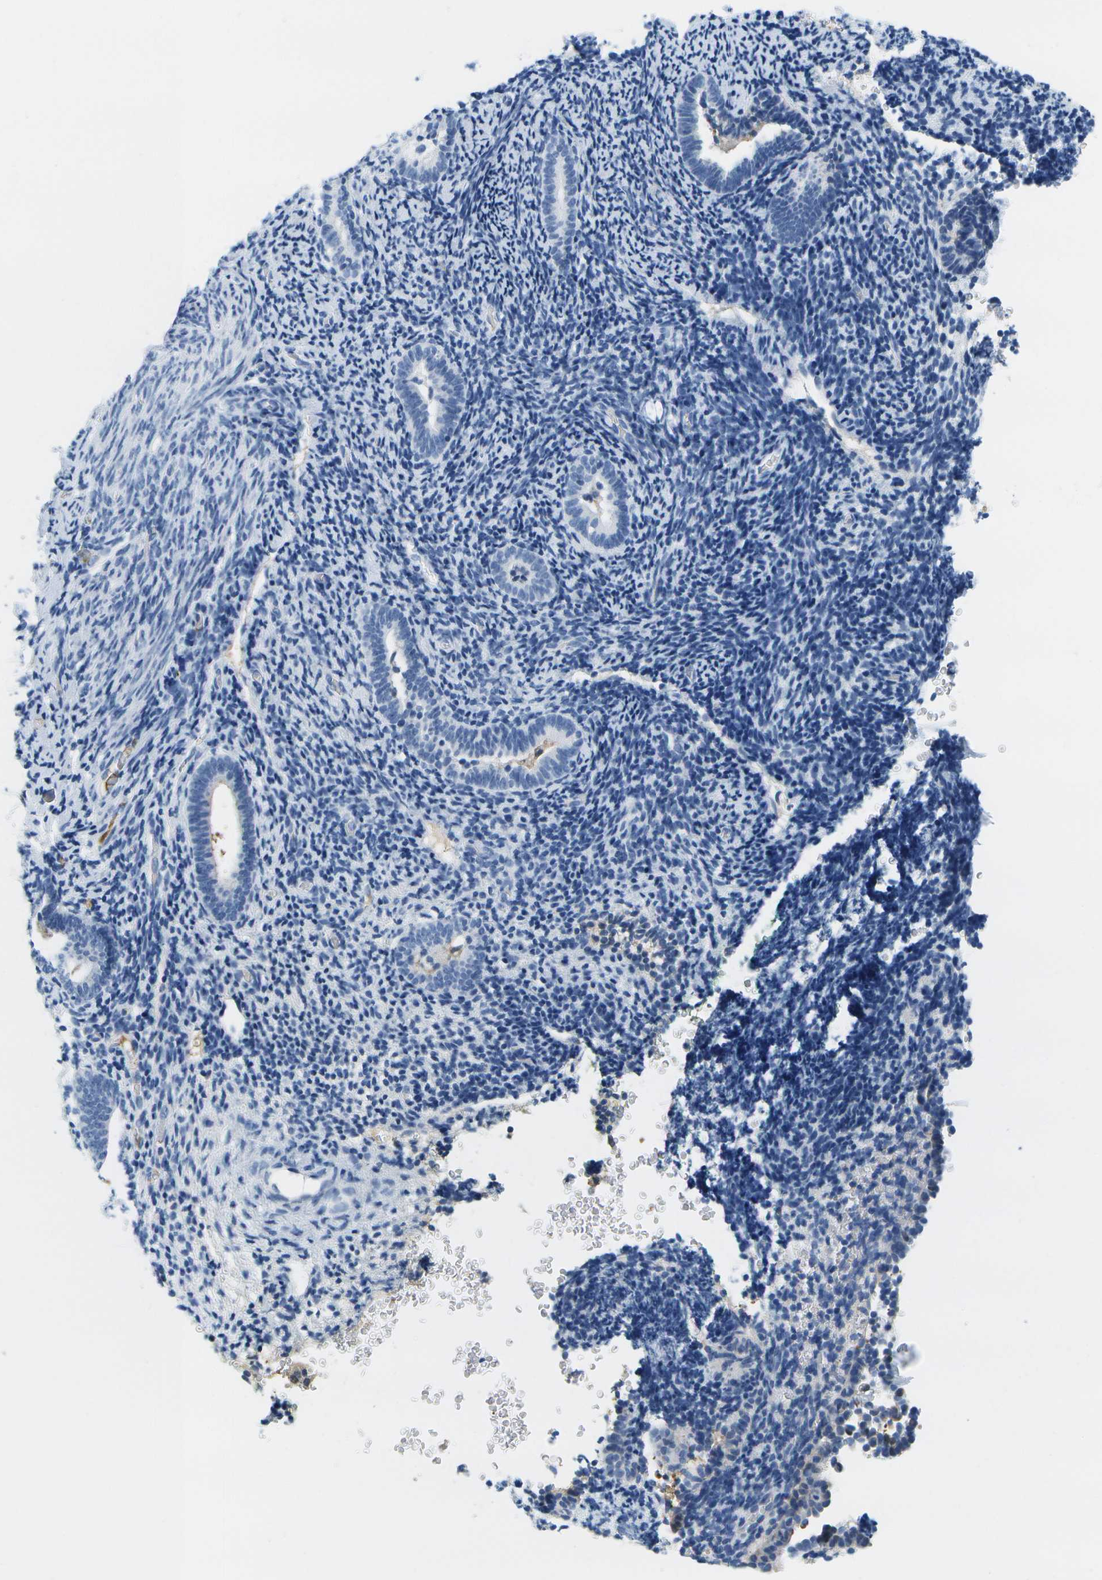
{"staining": {"intensity": "negative", "quantity": "none", "location": "none"}, "tissue": "endometrium", "cell_type": "Cells in endometrial stroma", "image_type": "normal", "snomed": [{"axis": "morphology", "description": "Normal tissue, NOS"}, {"axis": "topography", "description": "Endometrium"}], "caption": "Cells in endometrial stroma are negative for protein expression in normal human endometrium. (Brightfield microscopy of DAB immunohistochemistry at high magnification).", "gene": "SERPINA1", "patient": {"sex": "female", "age": 51}}